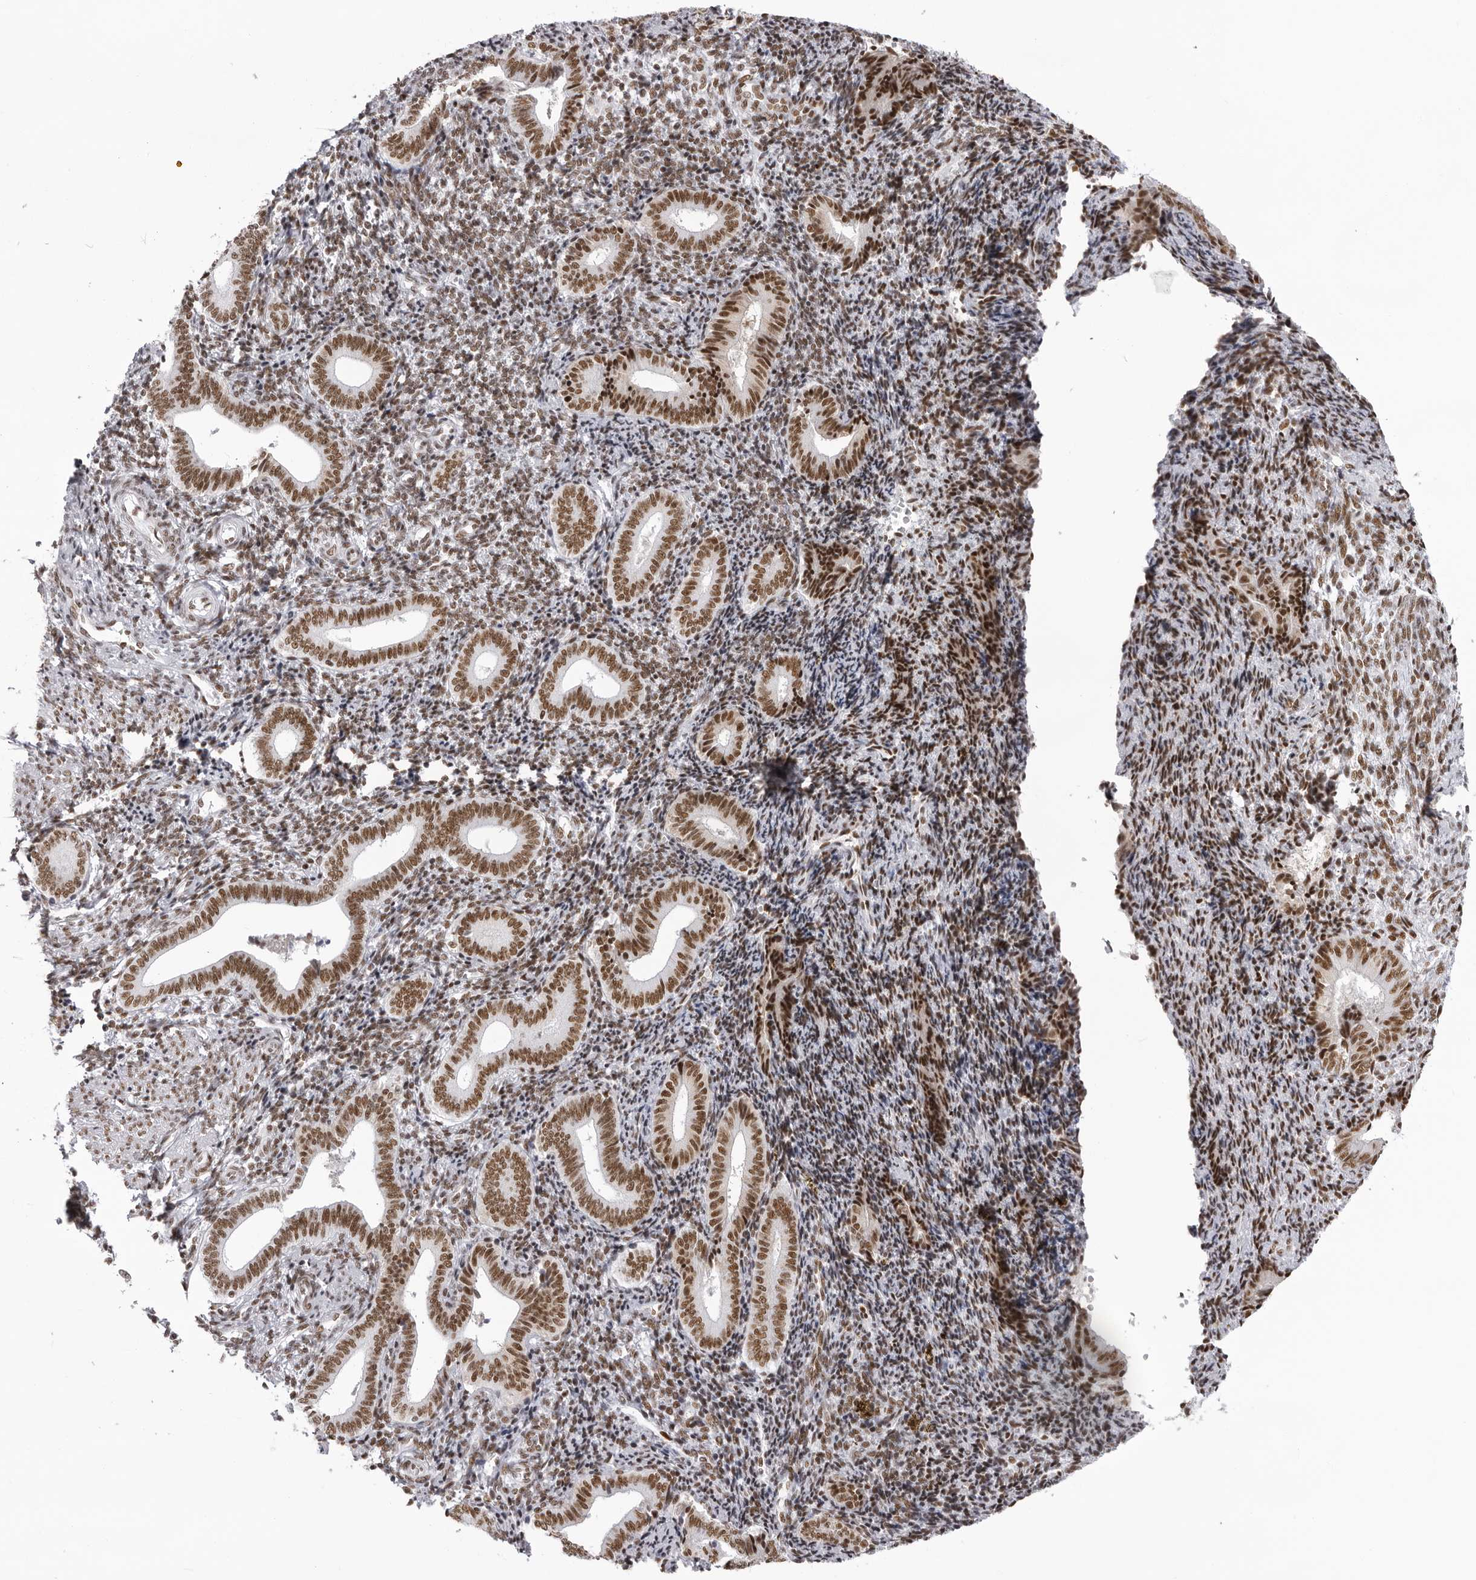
{"staining": {"intensity": "moderate", "quantity": "25%-75%", "location": "nuclear"}, "tissue": "endometrium", "cell_type": "Cells in endometrial stroma", "image_type": "normal", "snomed": [{"axis": "morphology", "description": "Normal tissue, NOS"}, {"axis": "topography", "description": "Uterus"}, {"axis": "topography", "description": "Endometrium"}], "caption": "Cells in endometrial stroma demonstrate moderate nuclear expression in about 25%-75% of cells in benign endometrium. The protein is shown in brown color, while the nuclei are stained blue.", "gene": "DHX9", "patient": {"sex": "female", "age": 33}}